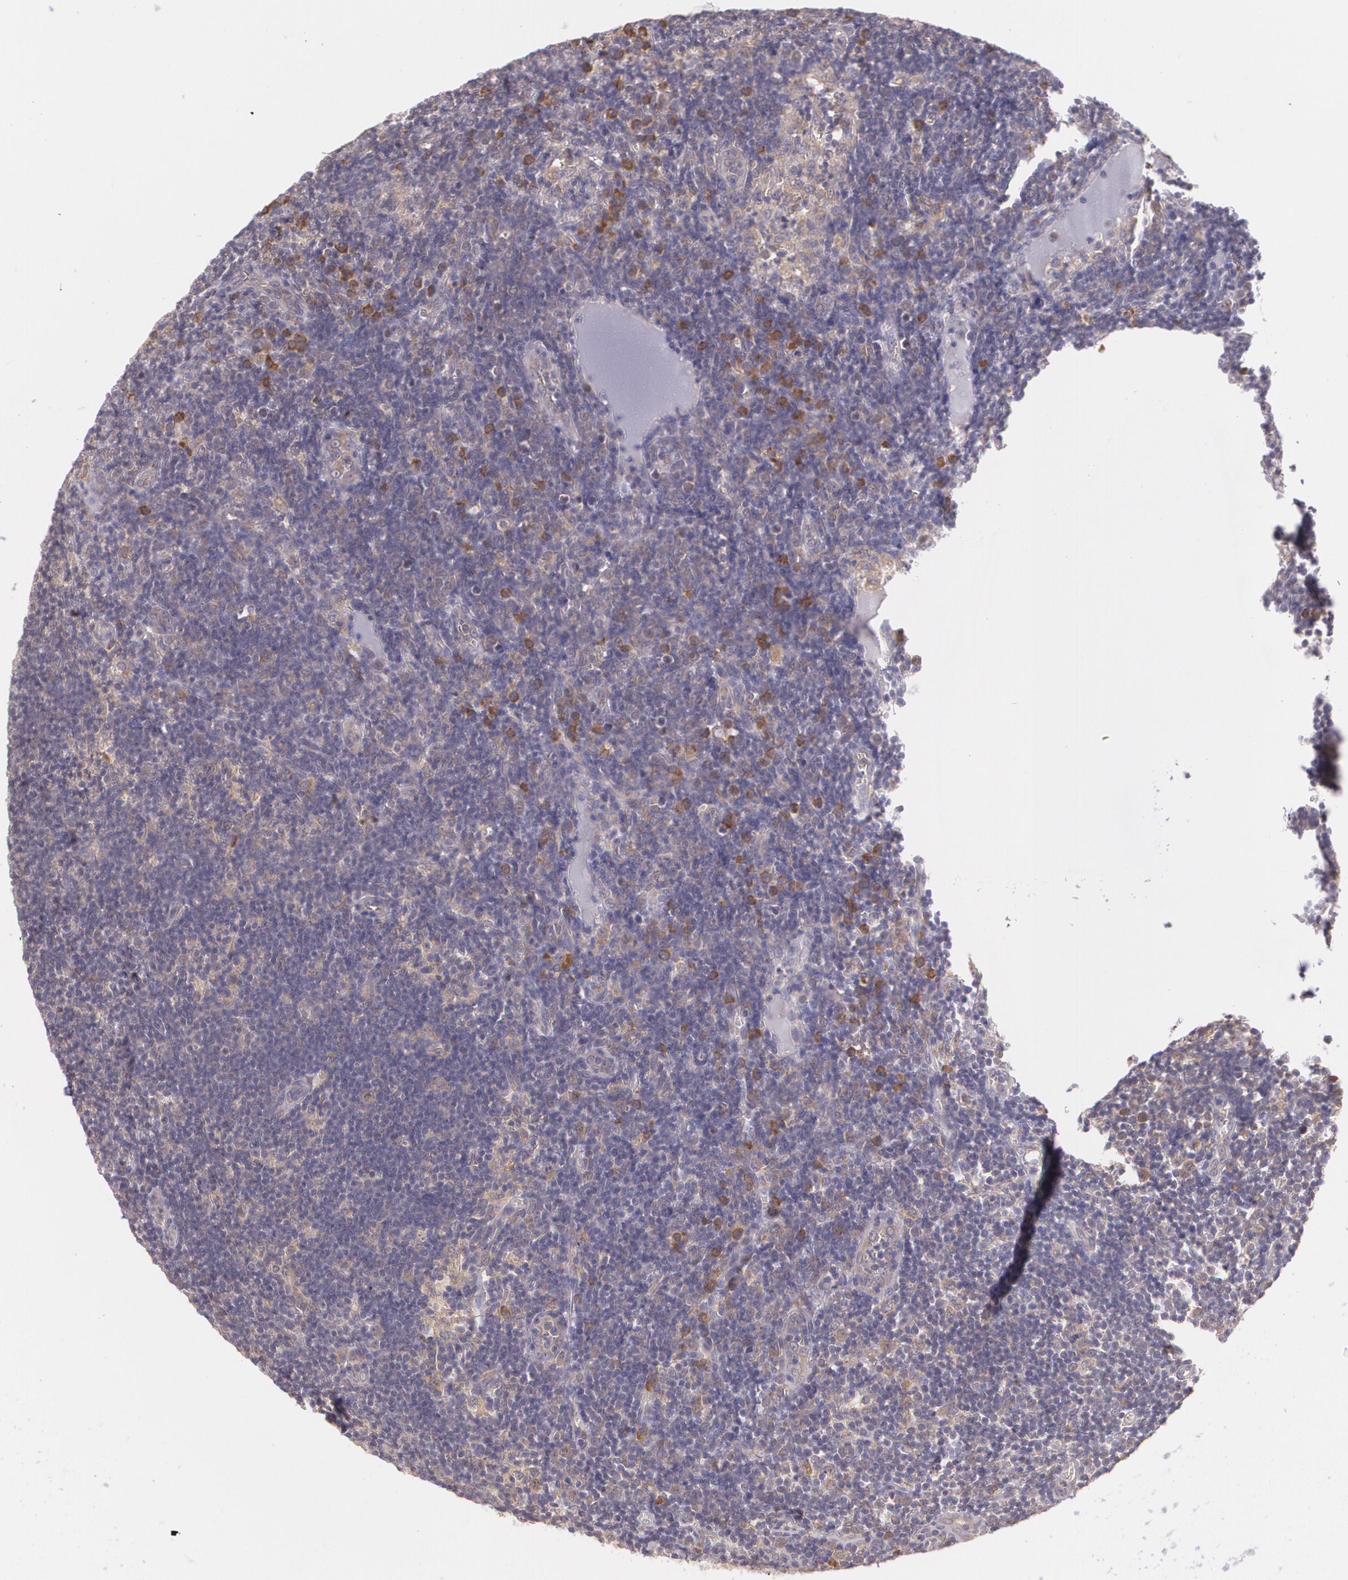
{"staining": {"intensity": "moderate", "quantity": ">75%", "location": "cytoplasmic/membranous"}, "tissue": "lymph node", "cell_type": "Germinal center cells", "image_type": "normal", "snomed": [{"axis": "morphology", "description": "Normal tissue, NOS"}, {"axis": "morphology", "description": "Inflammation, NOS"}, {"axis": "topography", "description": "Lymph node"}, {"axis": "topography", "description": "Salivary gland"}], "caption": "Brown immunohistochemical staining in benign lymph node reveals moderate cytoplasmic/membranous staining in approximately >75% of germinal center cells.", "gene": "CCL17", "patient": {"sex": "male", "age": 3}}